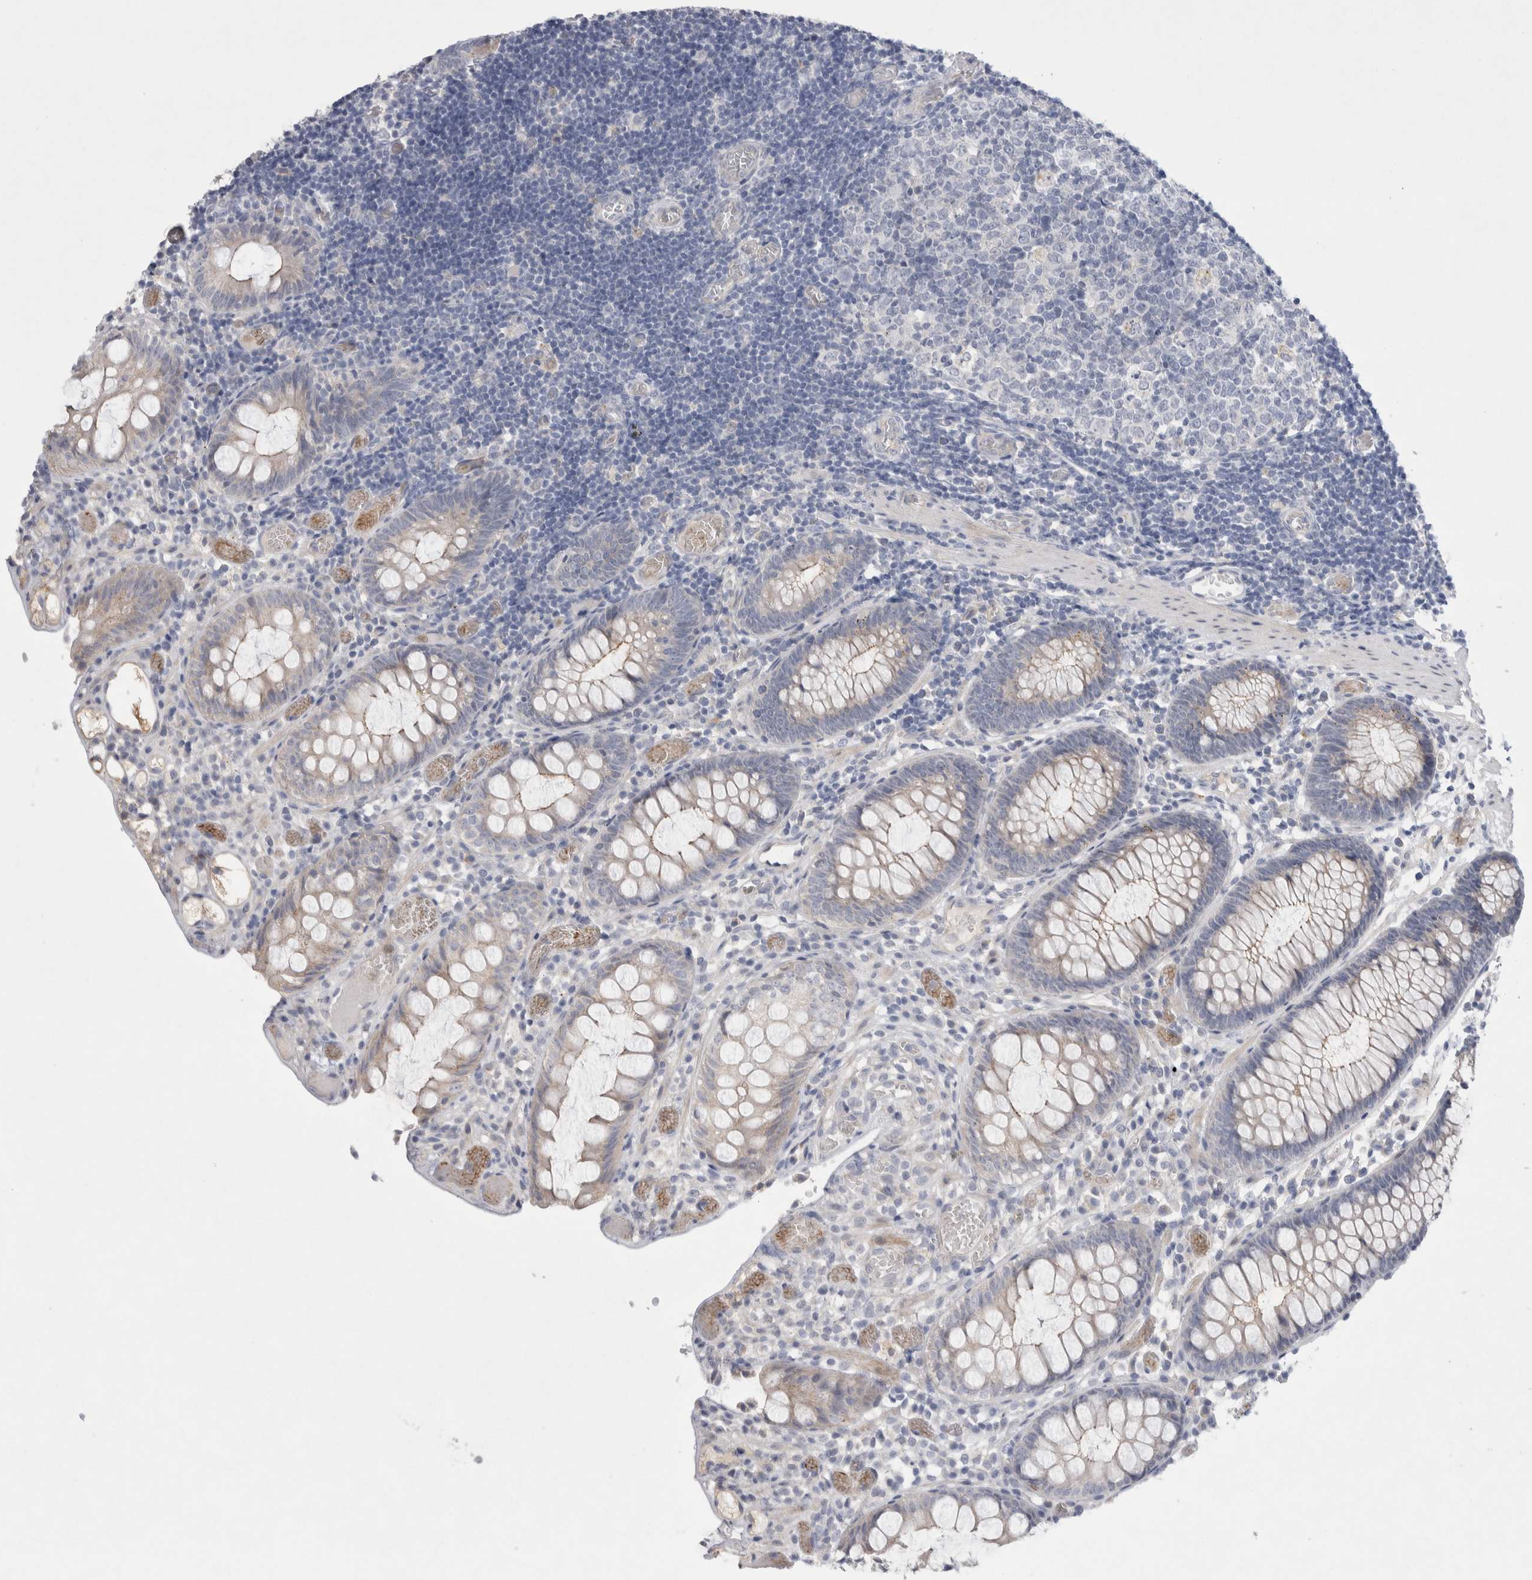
{"staining": {"intensity": "weak", "quantity": "25%-75%", "location": "cytoplasmic/membranous"}, "tissue": "colon", "cell_type": "Endothelial cells", "image_type": "normal", "snomed": [{"axis": "morphology", "description": "Normal tissue, NOS"}, {"axis": "topography", "description": "Colon"}], "caption": "Immunohistochemical staining of normal colon demonstrates 25%-75% levels of weak cytoplasmic/membranous protein positivity in about 25%-75% of endothelial cells. (DAB (3,3'-diaminobenzidine) = brown stain, brightfield microscopy at high magnification).", "gene": "GAA", "patient": {"sex": "male", "age": 14}}